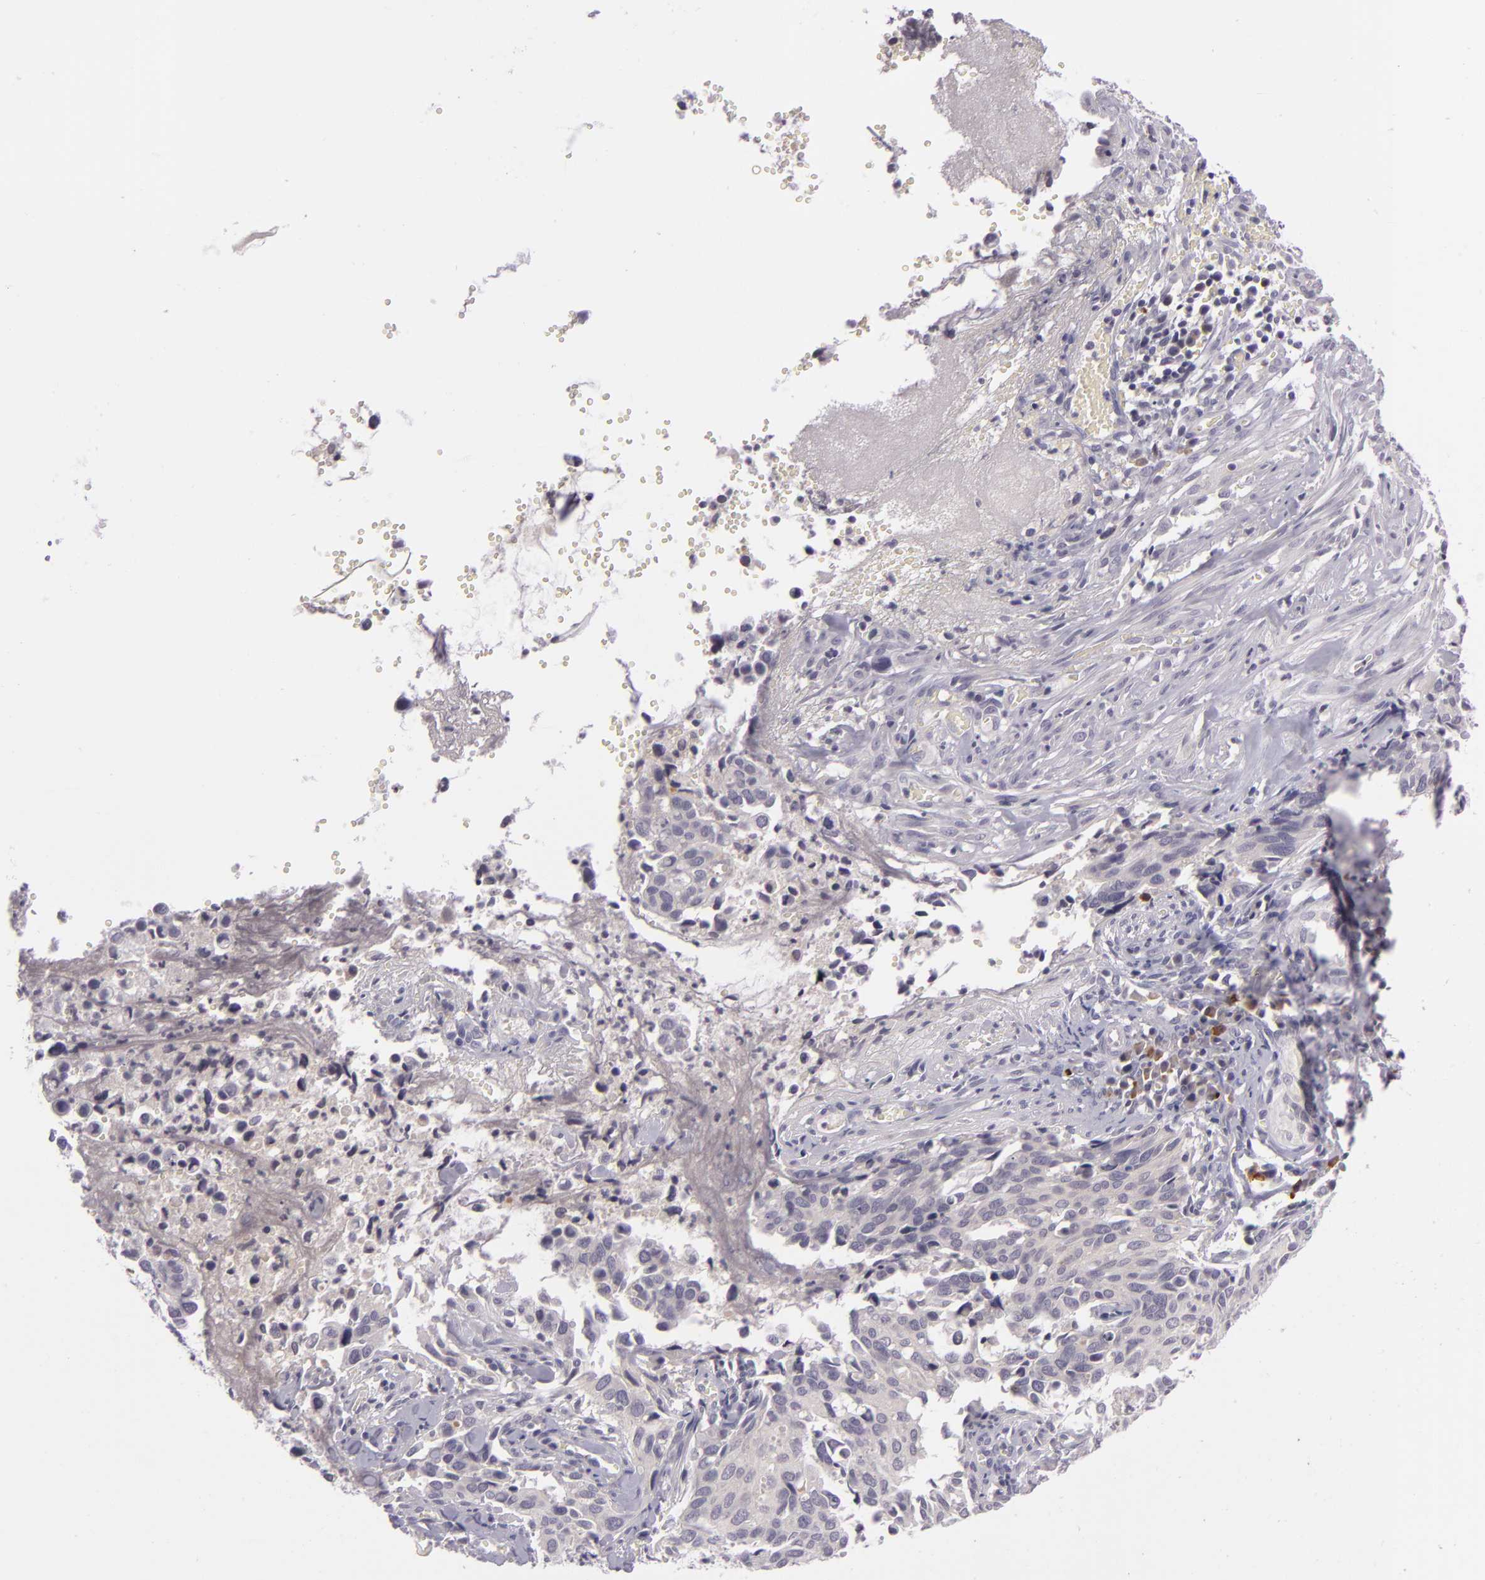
{"staining": {"intensity": "negative", "quantity": "none", "location": "none"}, "tissue": "cervical cancer", "cell_type": "Tumor cells", "image_type": "cancer", "snomed": [{"axis": "morphology", "description": "Normal tissue, NOS"}, {"axis": "morphology", "description": "Squamous cell carcinoma, NOS"}, {"axis": "topography", "description": "Cervix"}], "caption": "DAB (3,3'-diaminobenzidine) immunohistochemical staining of human cervical squamous cell carcinoma shows no significant expression in tumor cells.", "gene": "DAG1", "patient": {"sex": "female", "age": 45}}